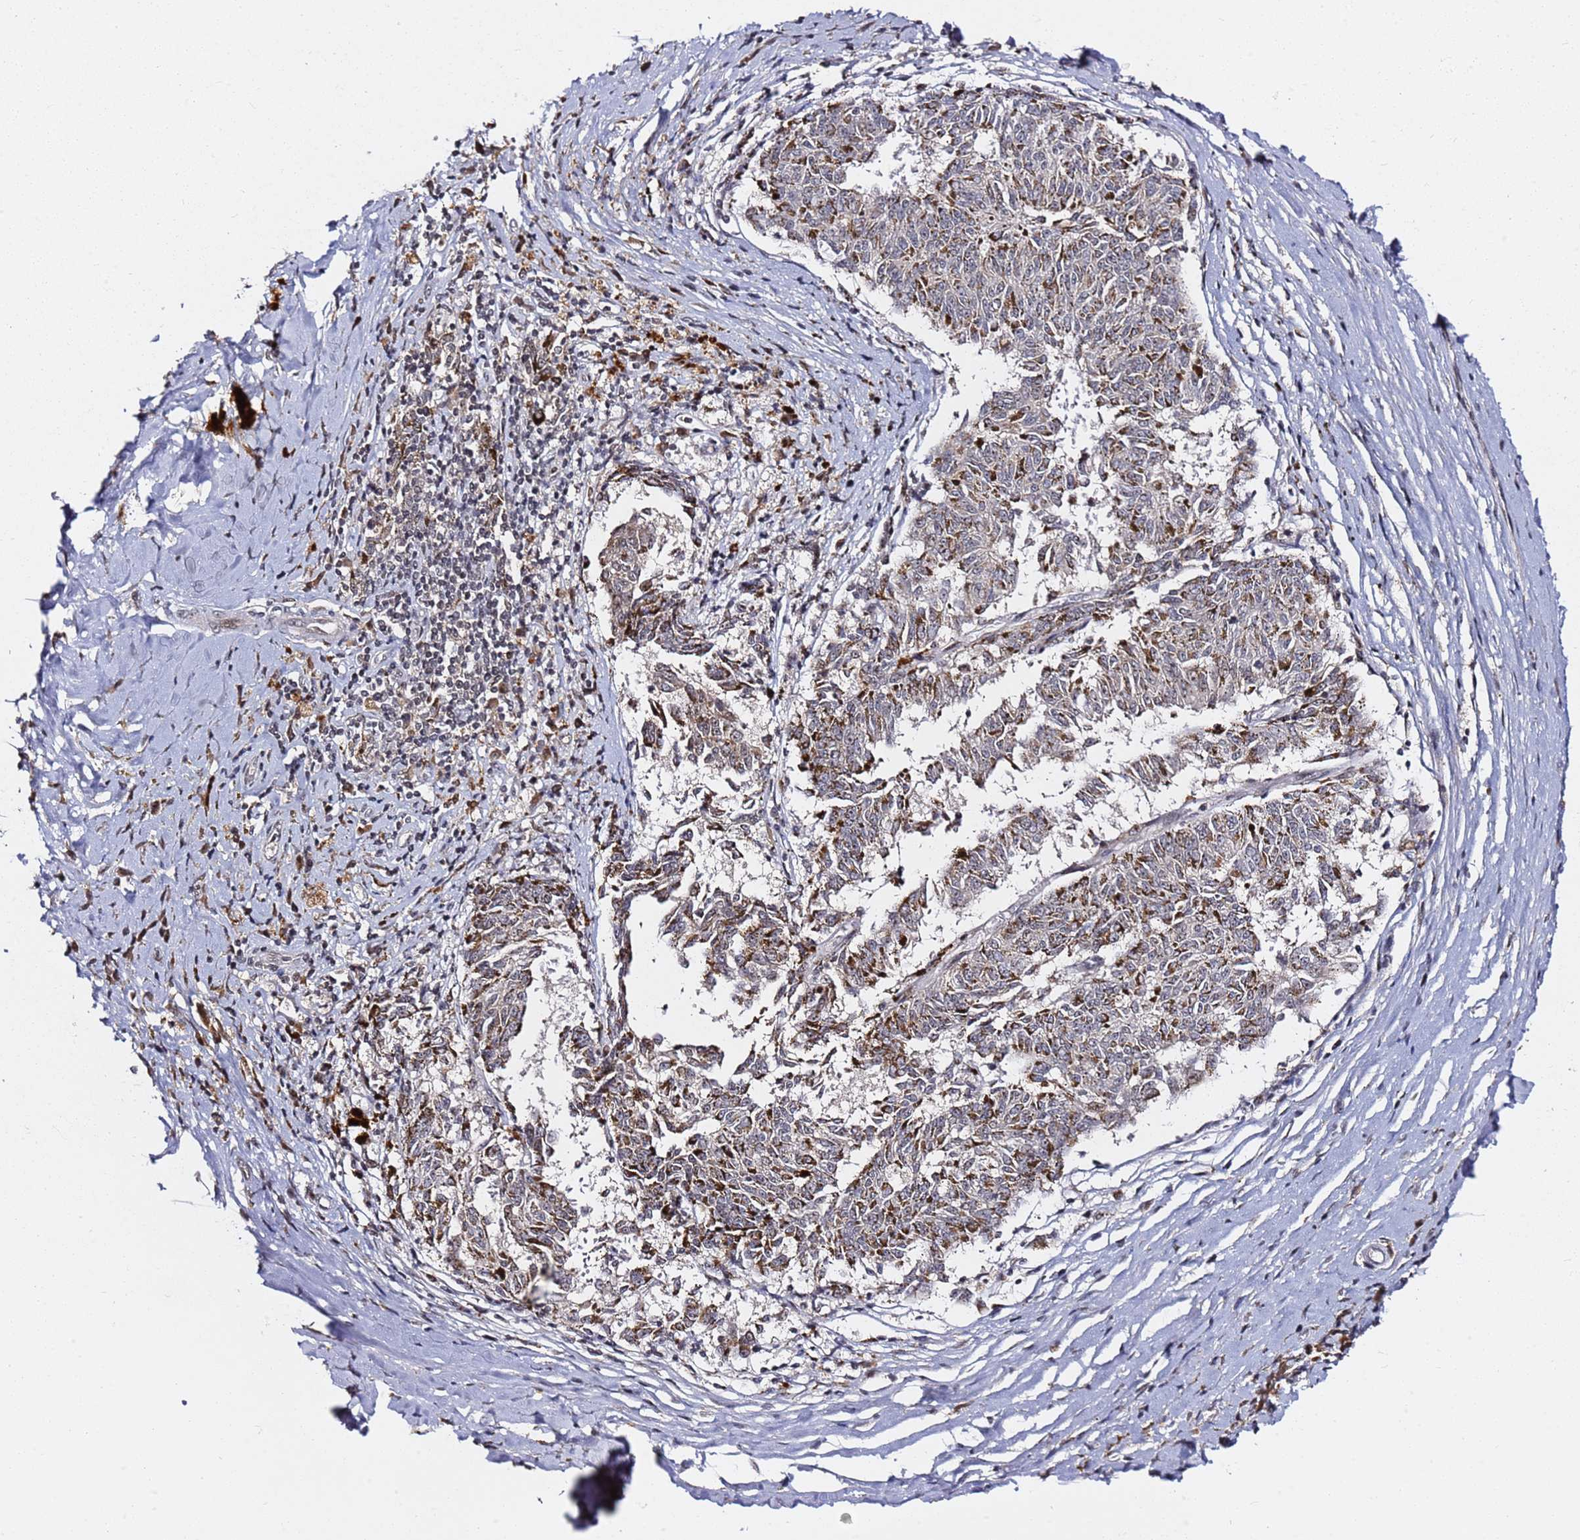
{"staining": {"intensity": "moderate", "quantity": "<25%", "location": "cytoplasmic/membranous"}, "tissue": "melanoma", "cell_type": "Tumor cells", "image_type": "cancer", "snomed": [{"axis": "morphology", "description": "Malignant melanoma, NOS"}, {"axis": "topography", "description": "Skin"}], "caption": "Tumor cells display low levels of moderate cytoplasmic/membranous positivity in approximately <25% of cells in melanoma. The protein of interest is shown in brown color, while the nuclei are stained blue.", "gene": "FCF1", "patient": {"sex": "female", "age": 72}}